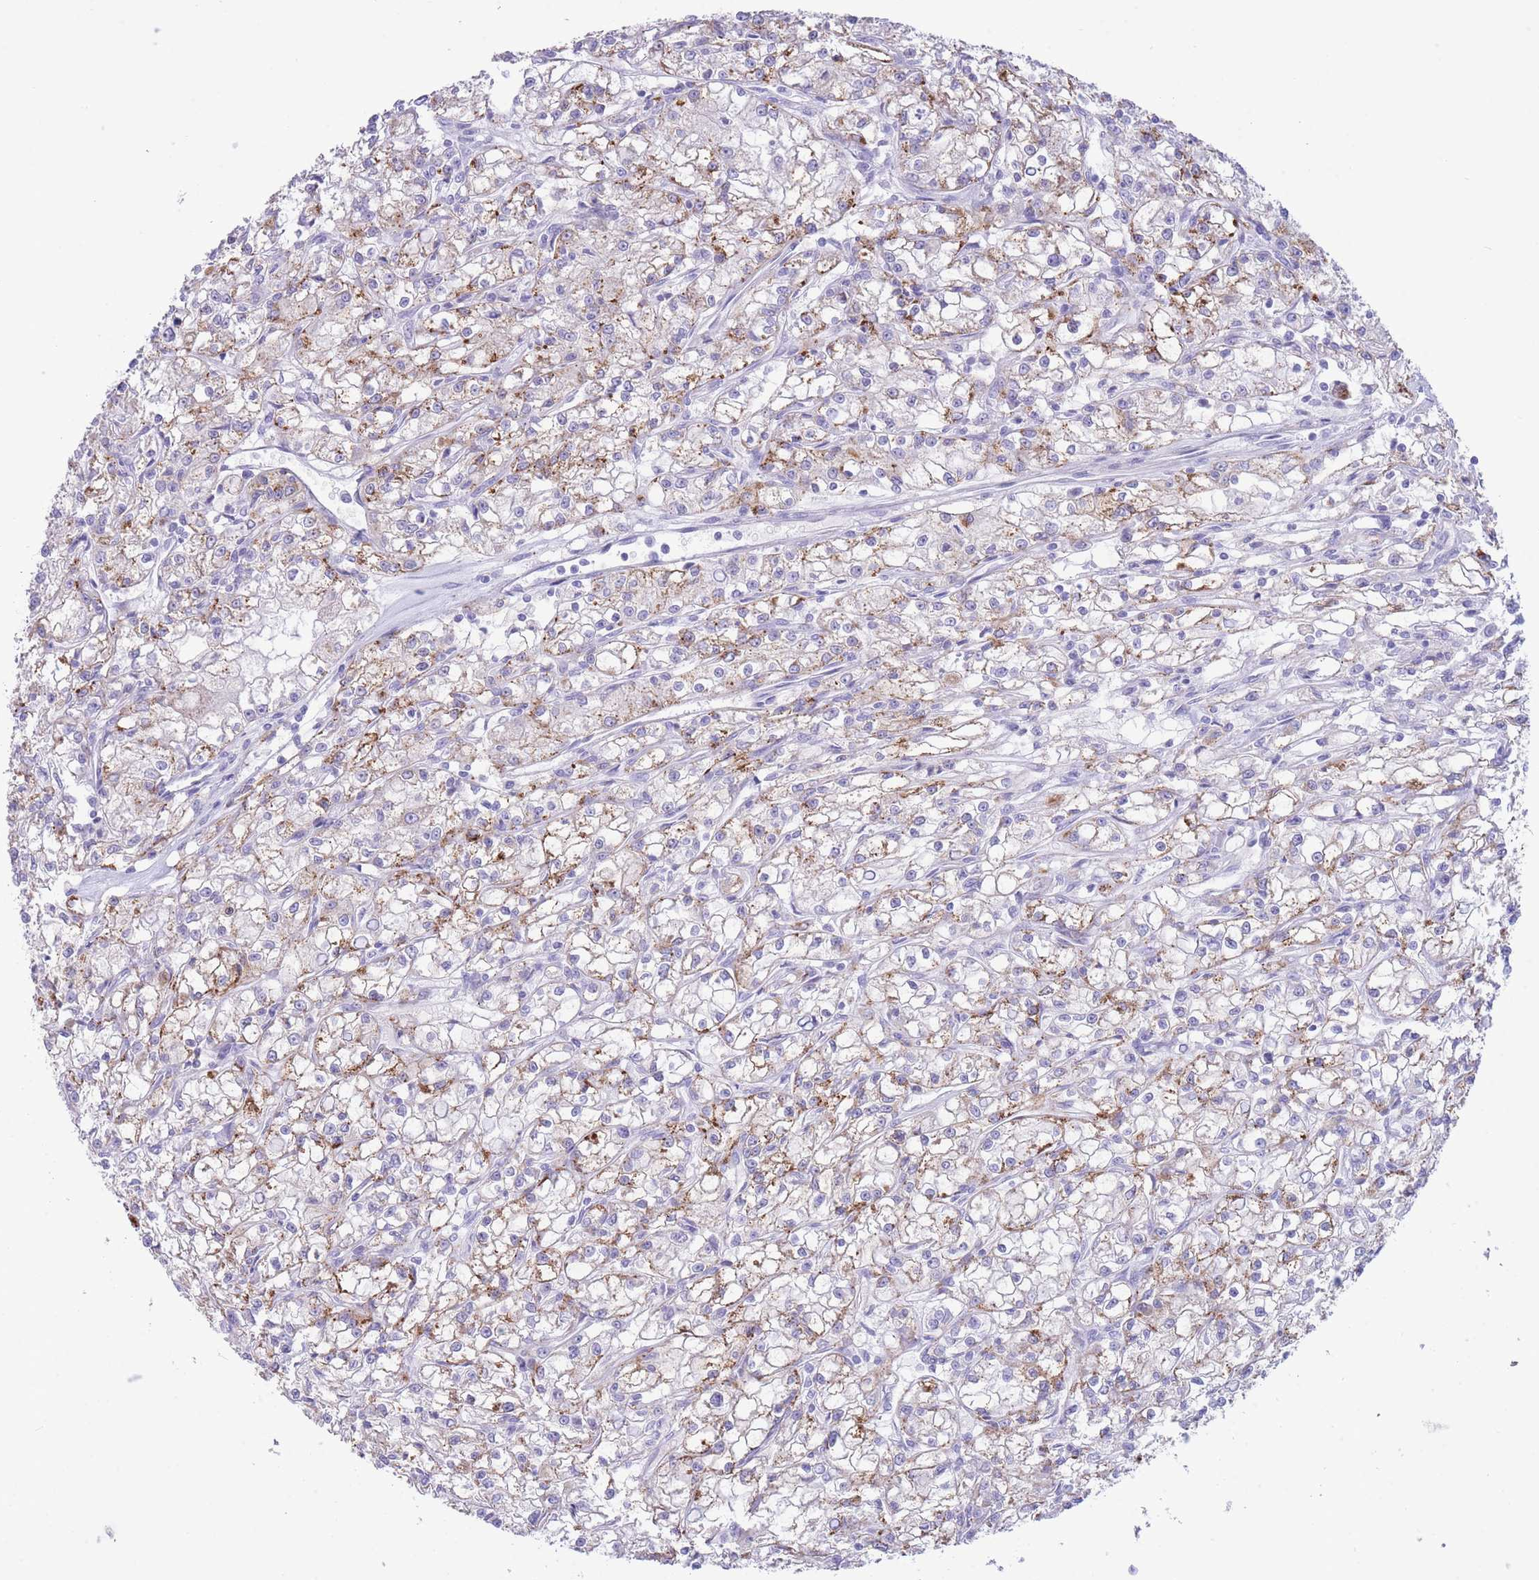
{"staining": {"intensity": "moderate", "quantity": "25%-75%", "location": "cytoplasmic/membranous"}, "tissue": "renal cancer", "cell_type": "Tumor cells", "image_type": "cancer", "snomed": [{"axis": "morphology", "description": "Adenocarcinoma, NOS"}, {"axis": "topography", "description": "Kidney"}], "caption": "Moderate cytoplasmic/membranous positivity for a protein is seen in about 25%-75% of tumor cells of renal adenocarcinoma using immunohistochemistry (IHC).", "gene": "VWA8", "patient": {"sex": "female", "age": 59}}